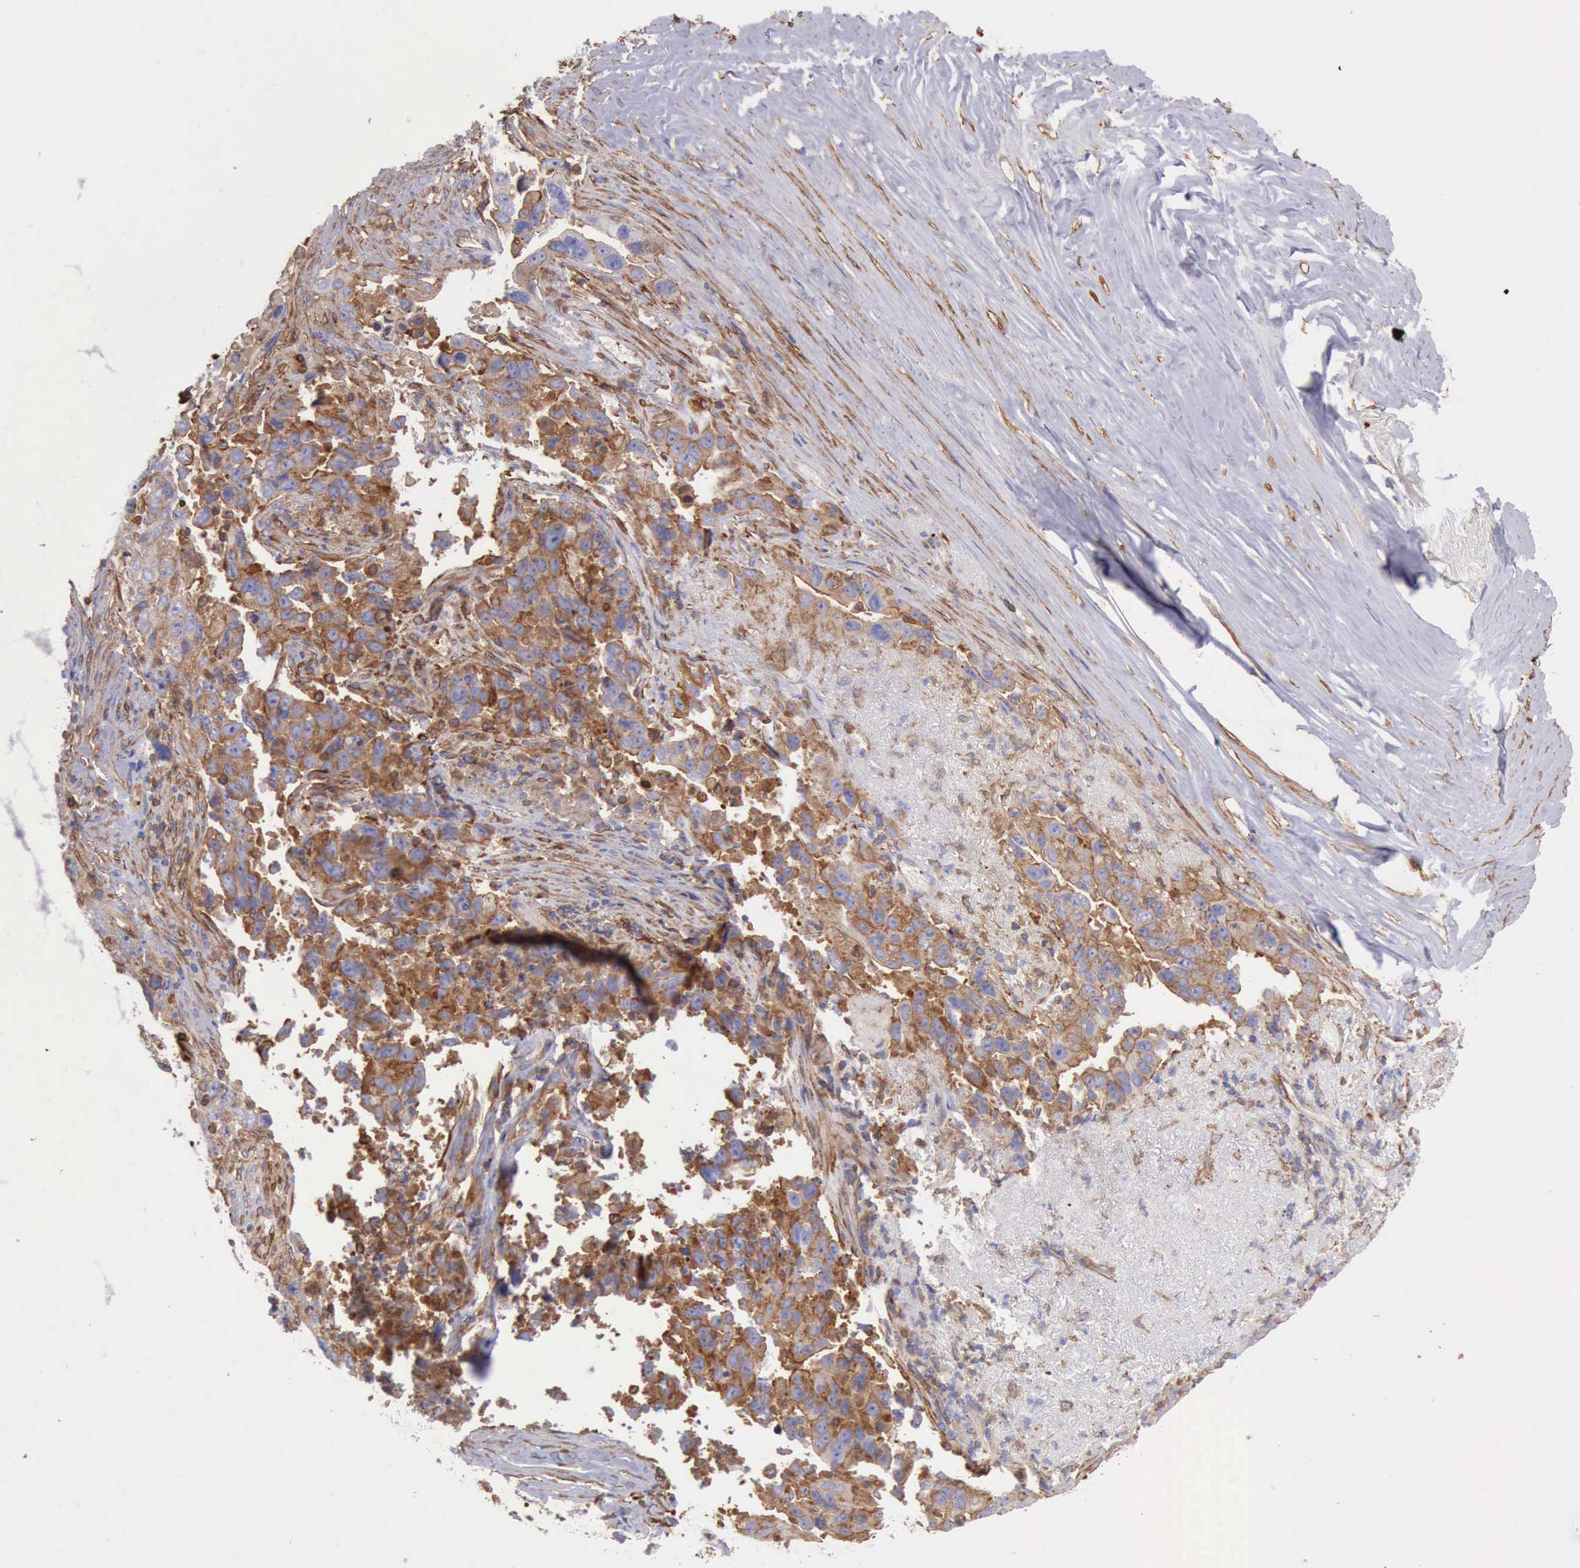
{"staining": {"intensity": "moderate", "quantity": "25%-75%", "location": "cytoplasmic/membranous"}, "tissue": "lung cancer", "cell_type": "Tumor cells", "image_type": "cancer", "snomed": [{"axis": "morphology", "description": "Squamous cell carcinoma, NOS"}, {"axis": "topography", "description": "Lung"}], "caption": "Immunohistochemistry (IHC) of human lung cancer shows medium levels of moderate cytoplasmic/membranous positivity in about 25%-75% of tumor cells.", "gene": "FLNA", "patient": {"sex": "male", "age": 64}}